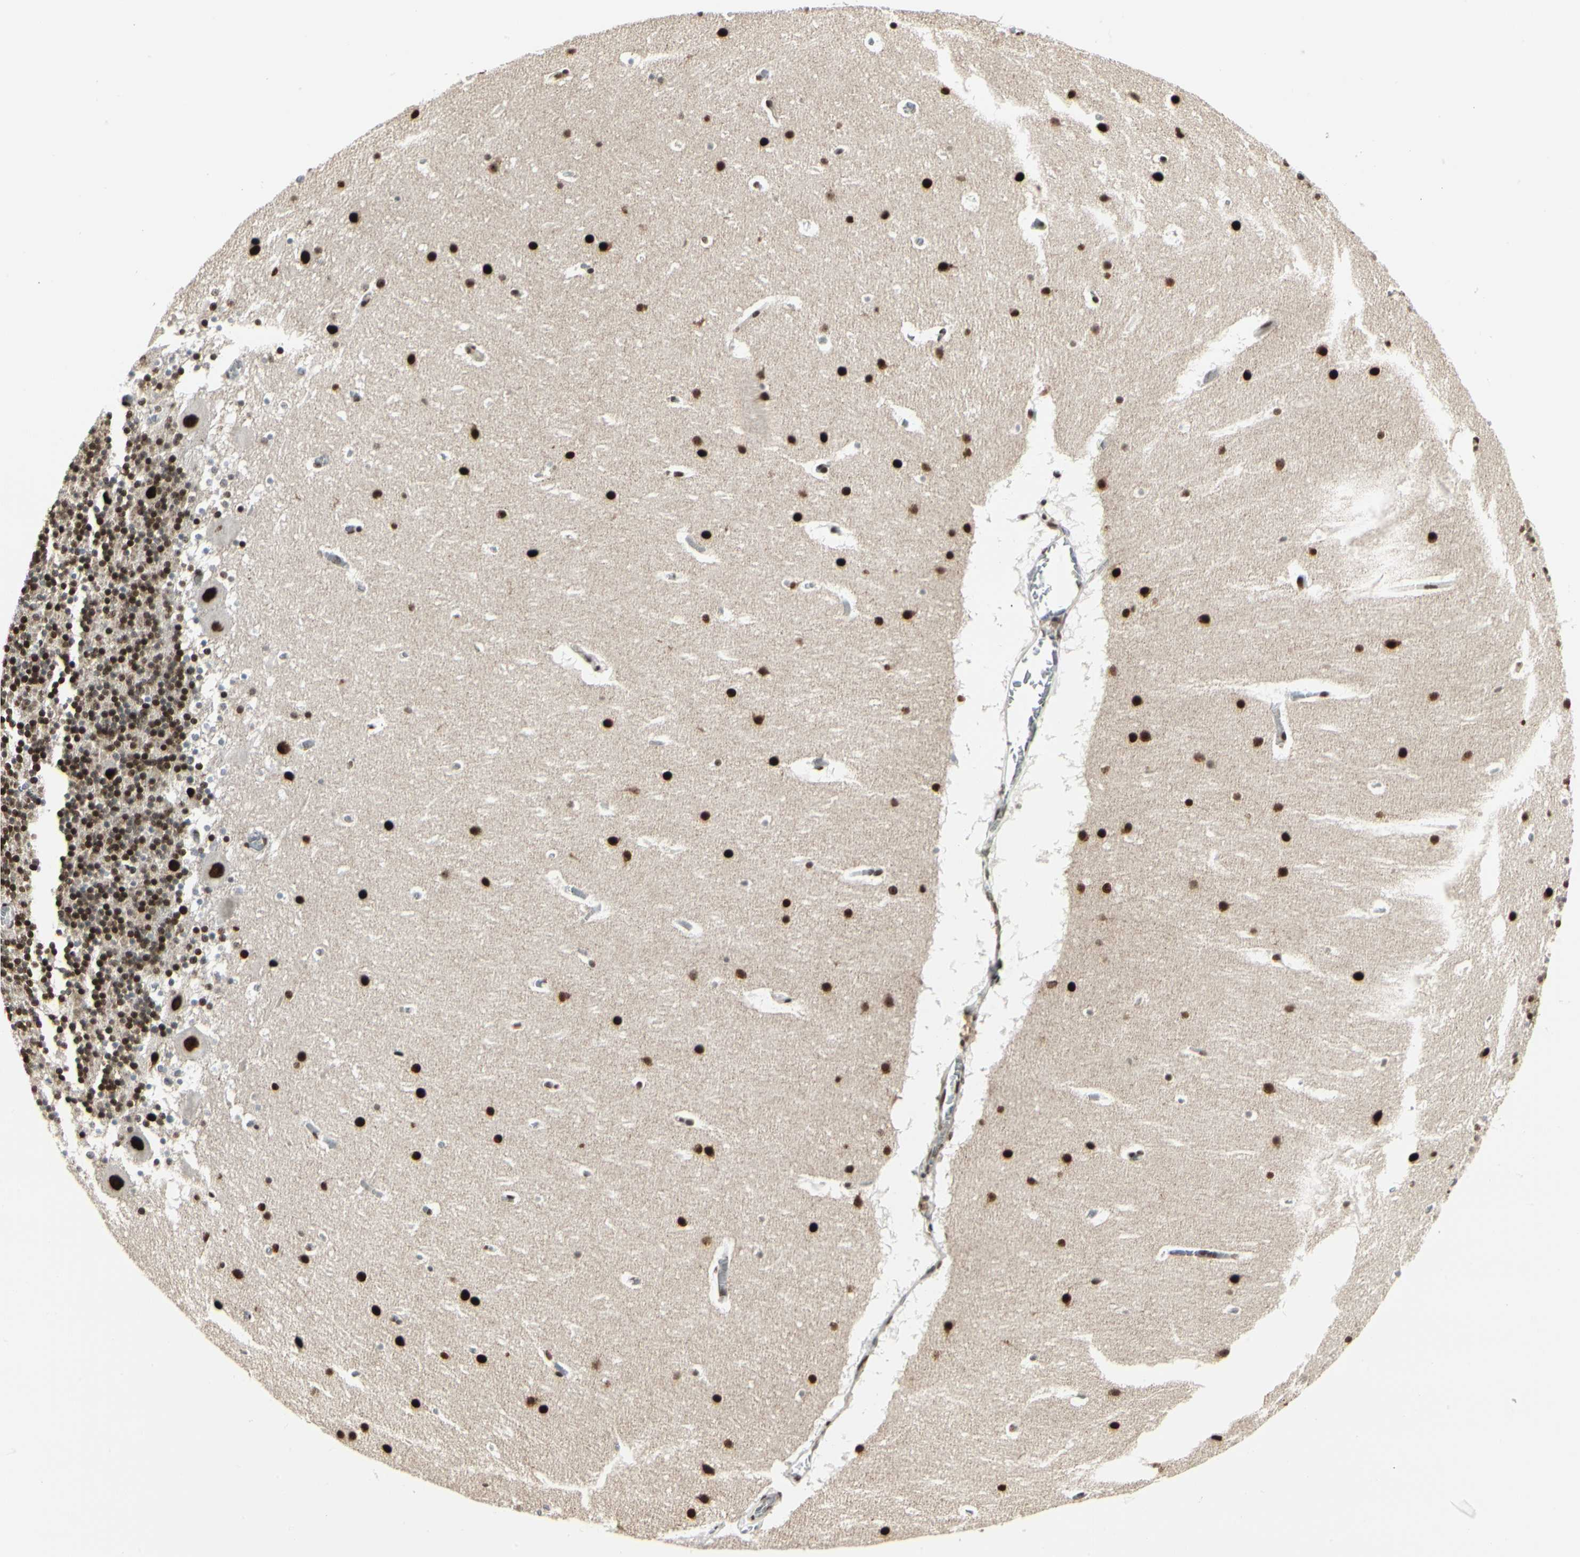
{"staining": {"intensity": "strong", "quantity": ">75%", "location": "nuclear"}, "tissue": "cerebellum", "cell_type": "Cells in granular layer", "image_type": "normal", "snomed": [{"axis": "morphology", "description": "Normal tissue, NOS"}, {"axis": "topography", "description": "Cerebellum"}], "caption": "Immunohistochemical staining of normal human cerebellum shows >75% levels of strong nuclear protein staining in about >75% of cells in granular layer. (IHC, brightfield microscopy, high magnification).", "gene": "HMG20A", "patient": {"sex": "male", "age": 45}}